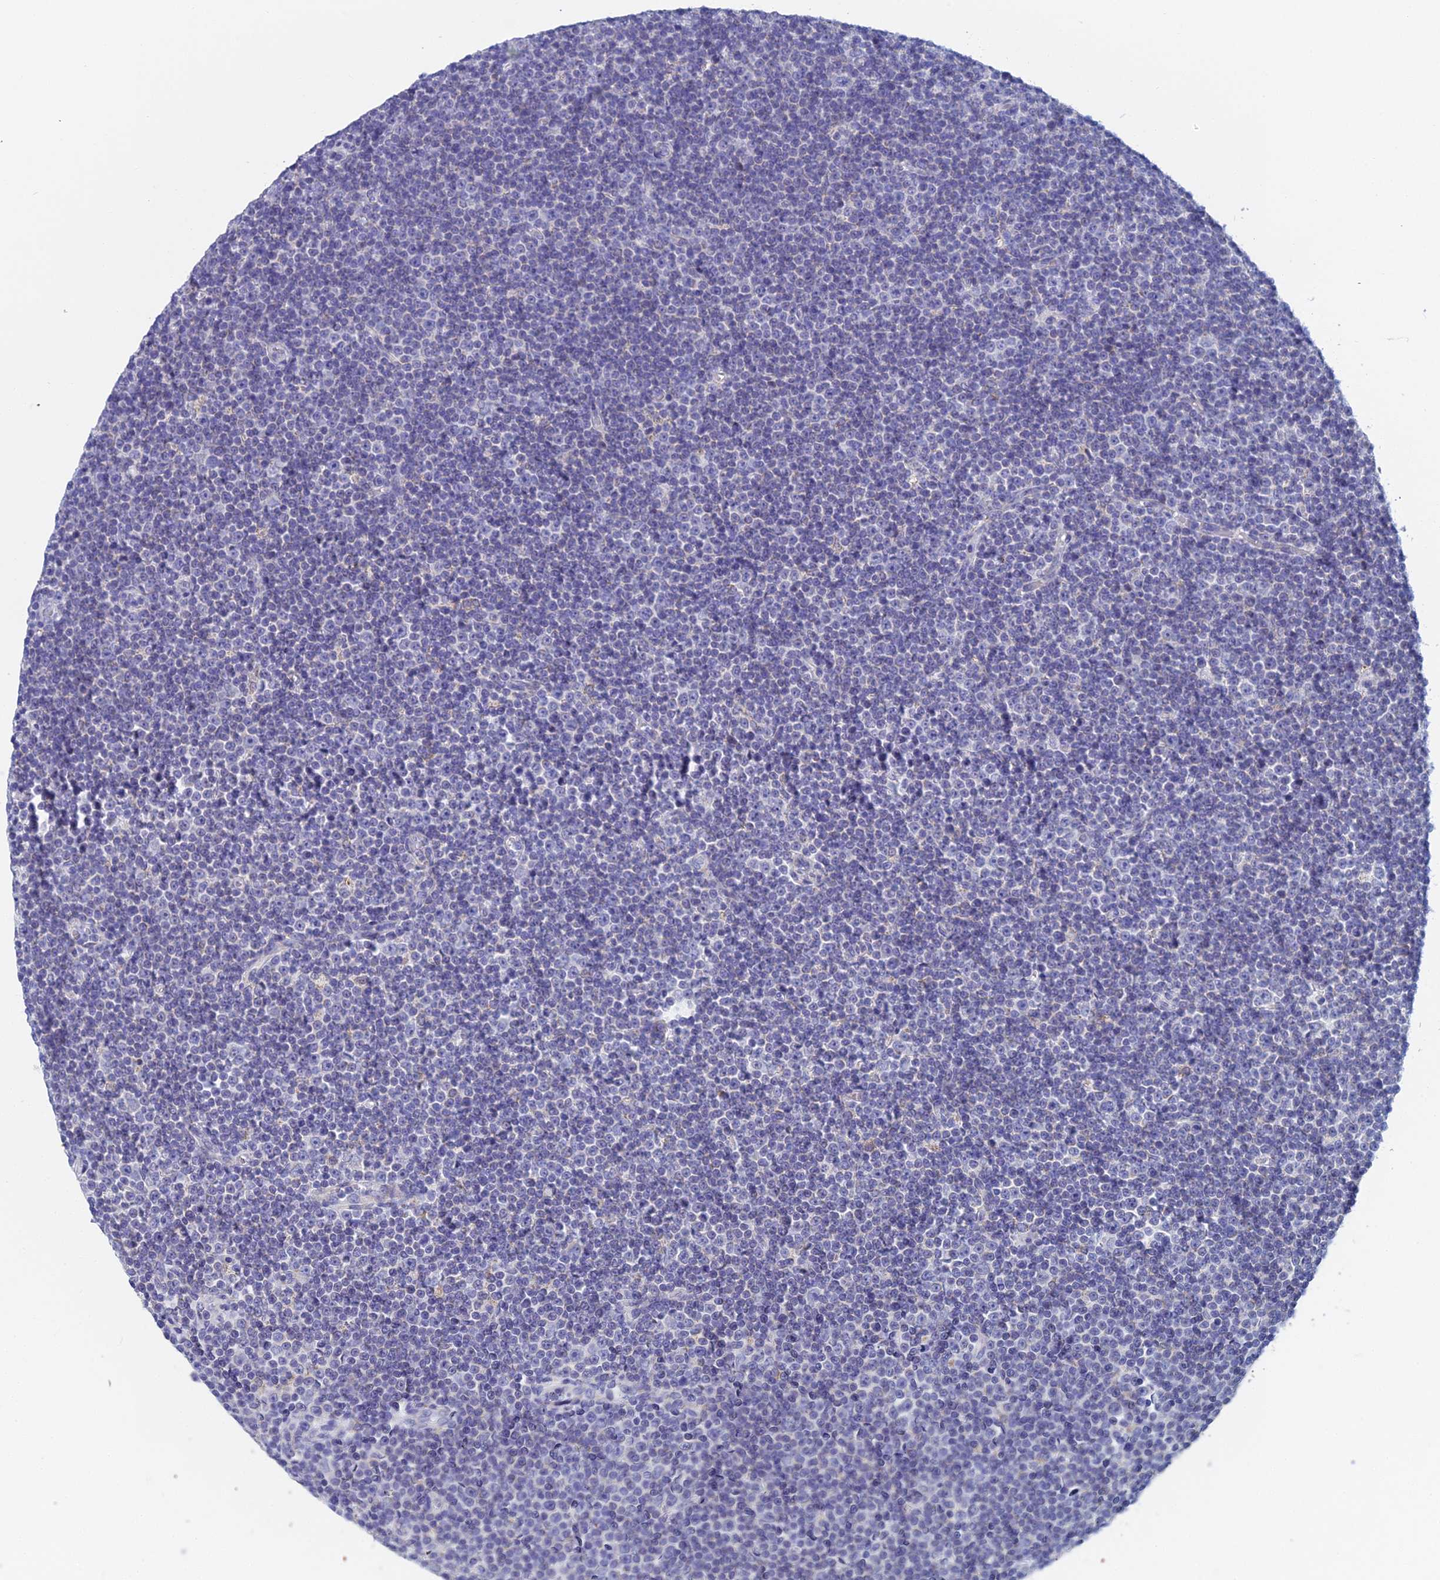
{"staining": {"intensity": "negative", "quantity": "none", "location": "none"}, "tissue": "lymphoma", "cell_type": "Tumor cells", "image_type": "cancer", "snomed": [{"axis": "morphology", "description": "Malignant lymphoma, non-Hodgkin's type, Low grade"}, {"axis": "topography", "description": "Lymph node"}], "caption": "Lymphoma was stained to show a protein in brown. There is no significant expression in tumor cells. (Brightfield microscopy of DAB immunohistochemistry at high magnification).", "gene": "ACSM1", "patient": {"sex": "female", "age": 67}}